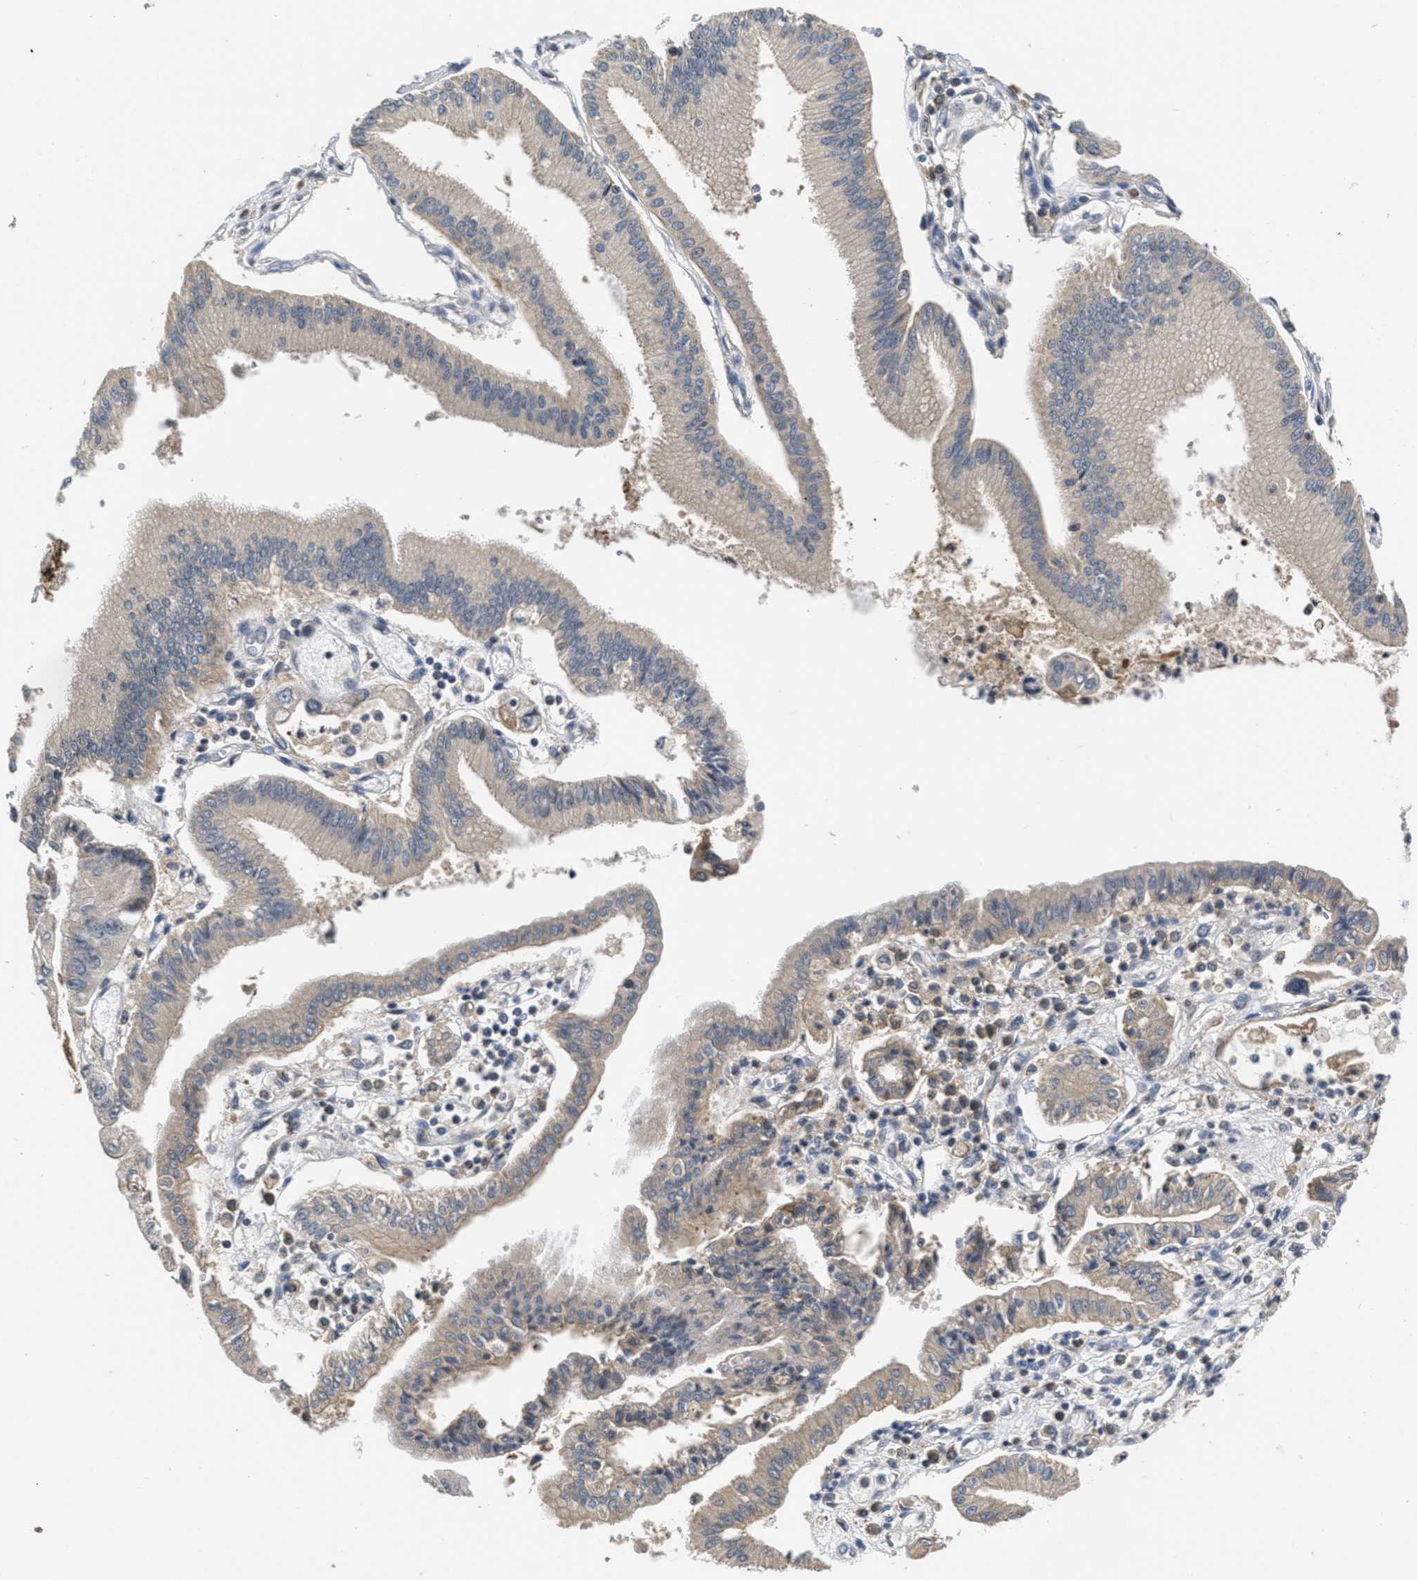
{"staining": {"intensity": "weak", "quantity": "25%-75%", "location": "cytoplasmic/membranous"}, "tissue": "pancreatic cancer", "cell_type": "Tumor cells", "image_type": "cancer", "snomed": [{"axis": "morphology", "description": "Adenocarcinoma, NOS"}, {"axis": "topography", "description": "Pancreas"}], "caption": "Immunohistochemical staining of human pancreatic cancer (adenocarcinoma) displays low levels of weak cytoplasmic/membranous protein expression in approximately 25%-75% of tumor cells.", "gene": "ANGPT1", "patient": {"sex": "male", "age": 56}}